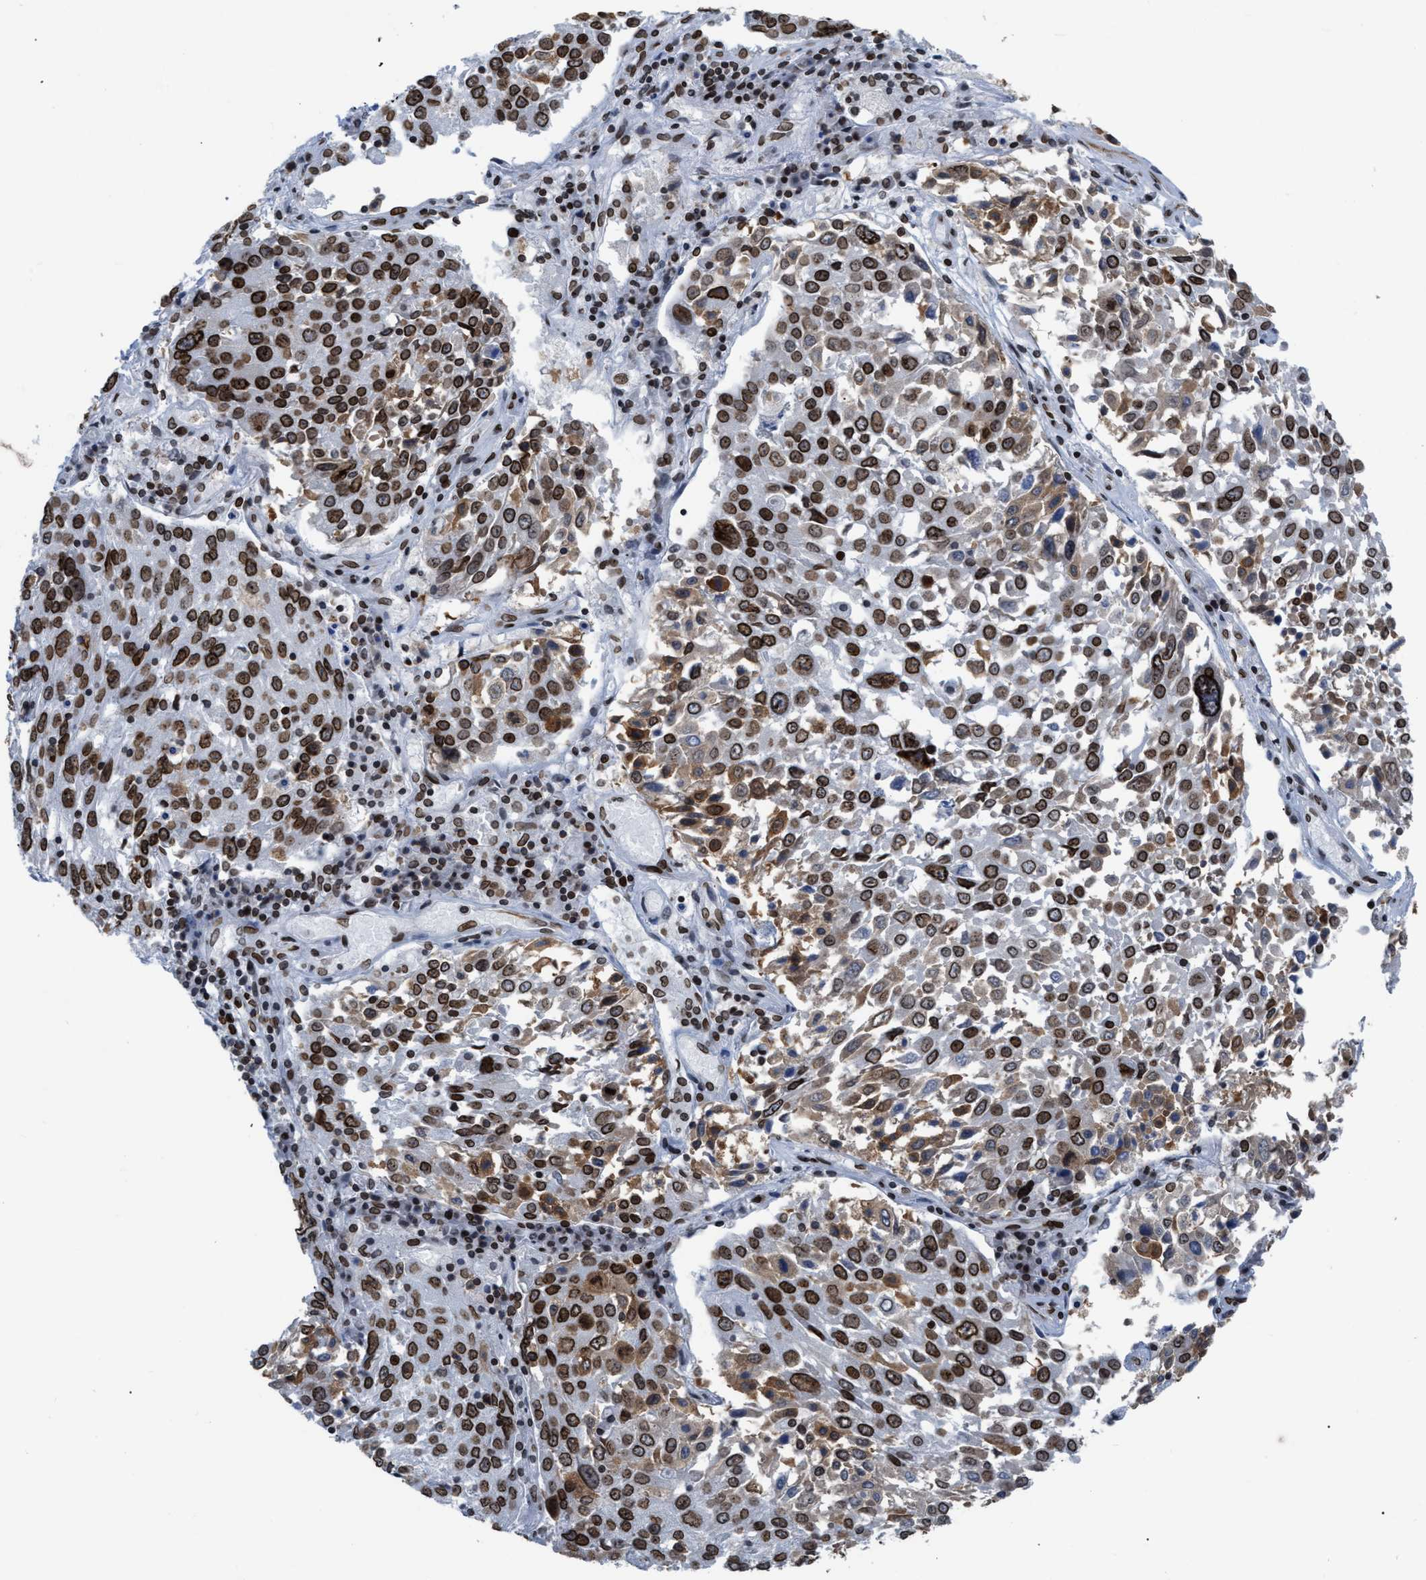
{"staining": {"intensity": "strong", "quantity": ">75%", "location": "cytoplasmic/membranous,nuclear"}, "tissue": "lung cancer", "cell_type": "Tumor cells", "image_type": "cancer", "snomed": [{"axis": "morphology", "description": "Squamous cell carcinoma, NOS"}, {"axis": "topography", "description": "Lung"}], "caption": "Human lung cancer stained with a protein marker displays strong staining in tumor cells.", "gene": "TPR", "patient": {"sex": "male", "age": 65}}